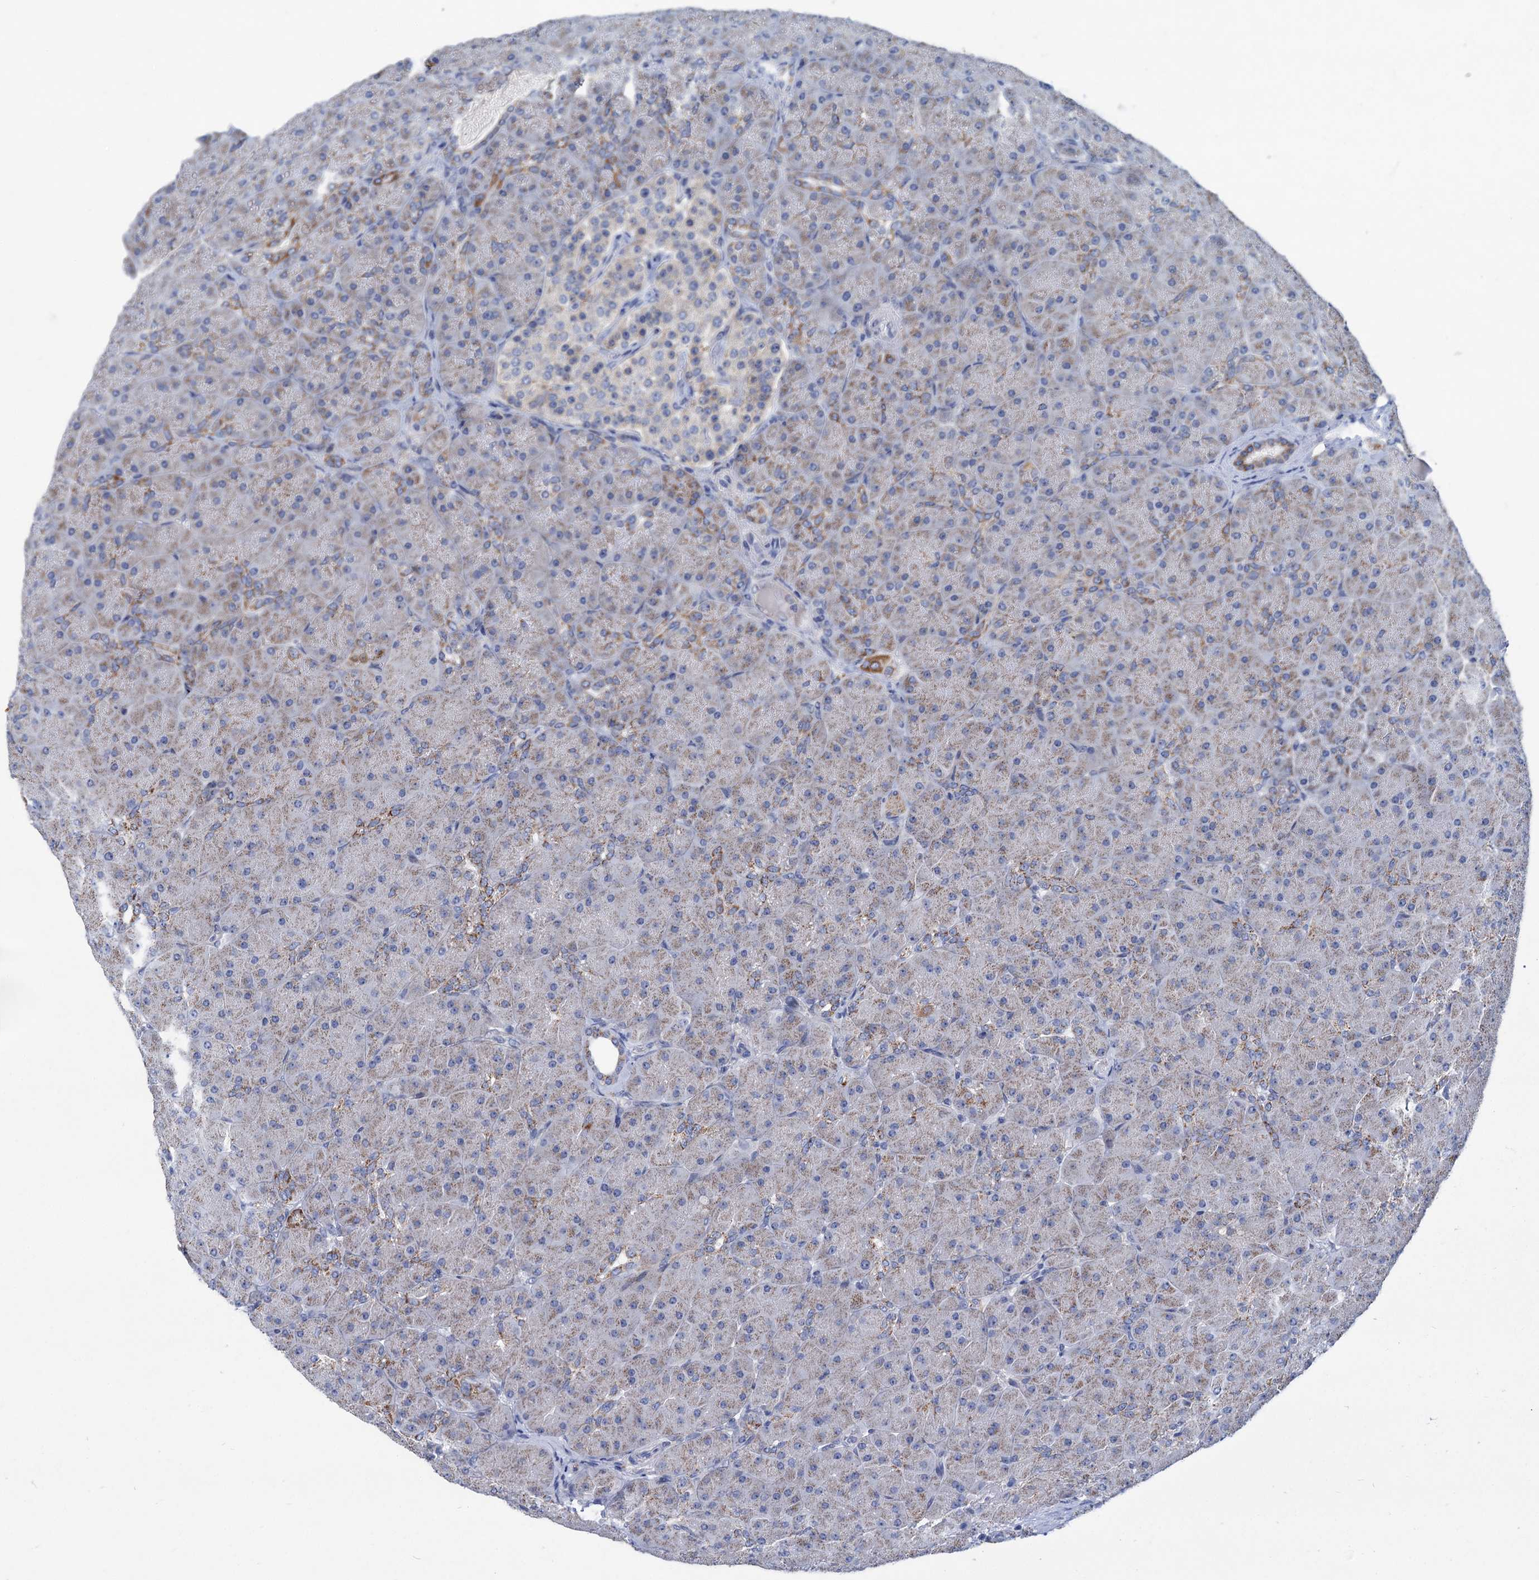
{"staining": {"intensity": "moderate", "quantity": "<25%", "location": "cytoplasmic/membranous"}, "tissue": "pancreas", "cell_type": "Exocrine glandular cells", "image_type": "normal", "snomed": [{"axis": "morphology", "description": "Normal tissue, NOS"}, {"axis": "topography", "description": "Pancreas"}], "caption": "About <25% of exocrine glandular cells in unremarkable pancreas show moderate cytoplasmic/membranous protein positivity as visualized by brown immunohistochemical staining.", "gene": "CHDH", "patient": {"sex": "male", "age": 66}}